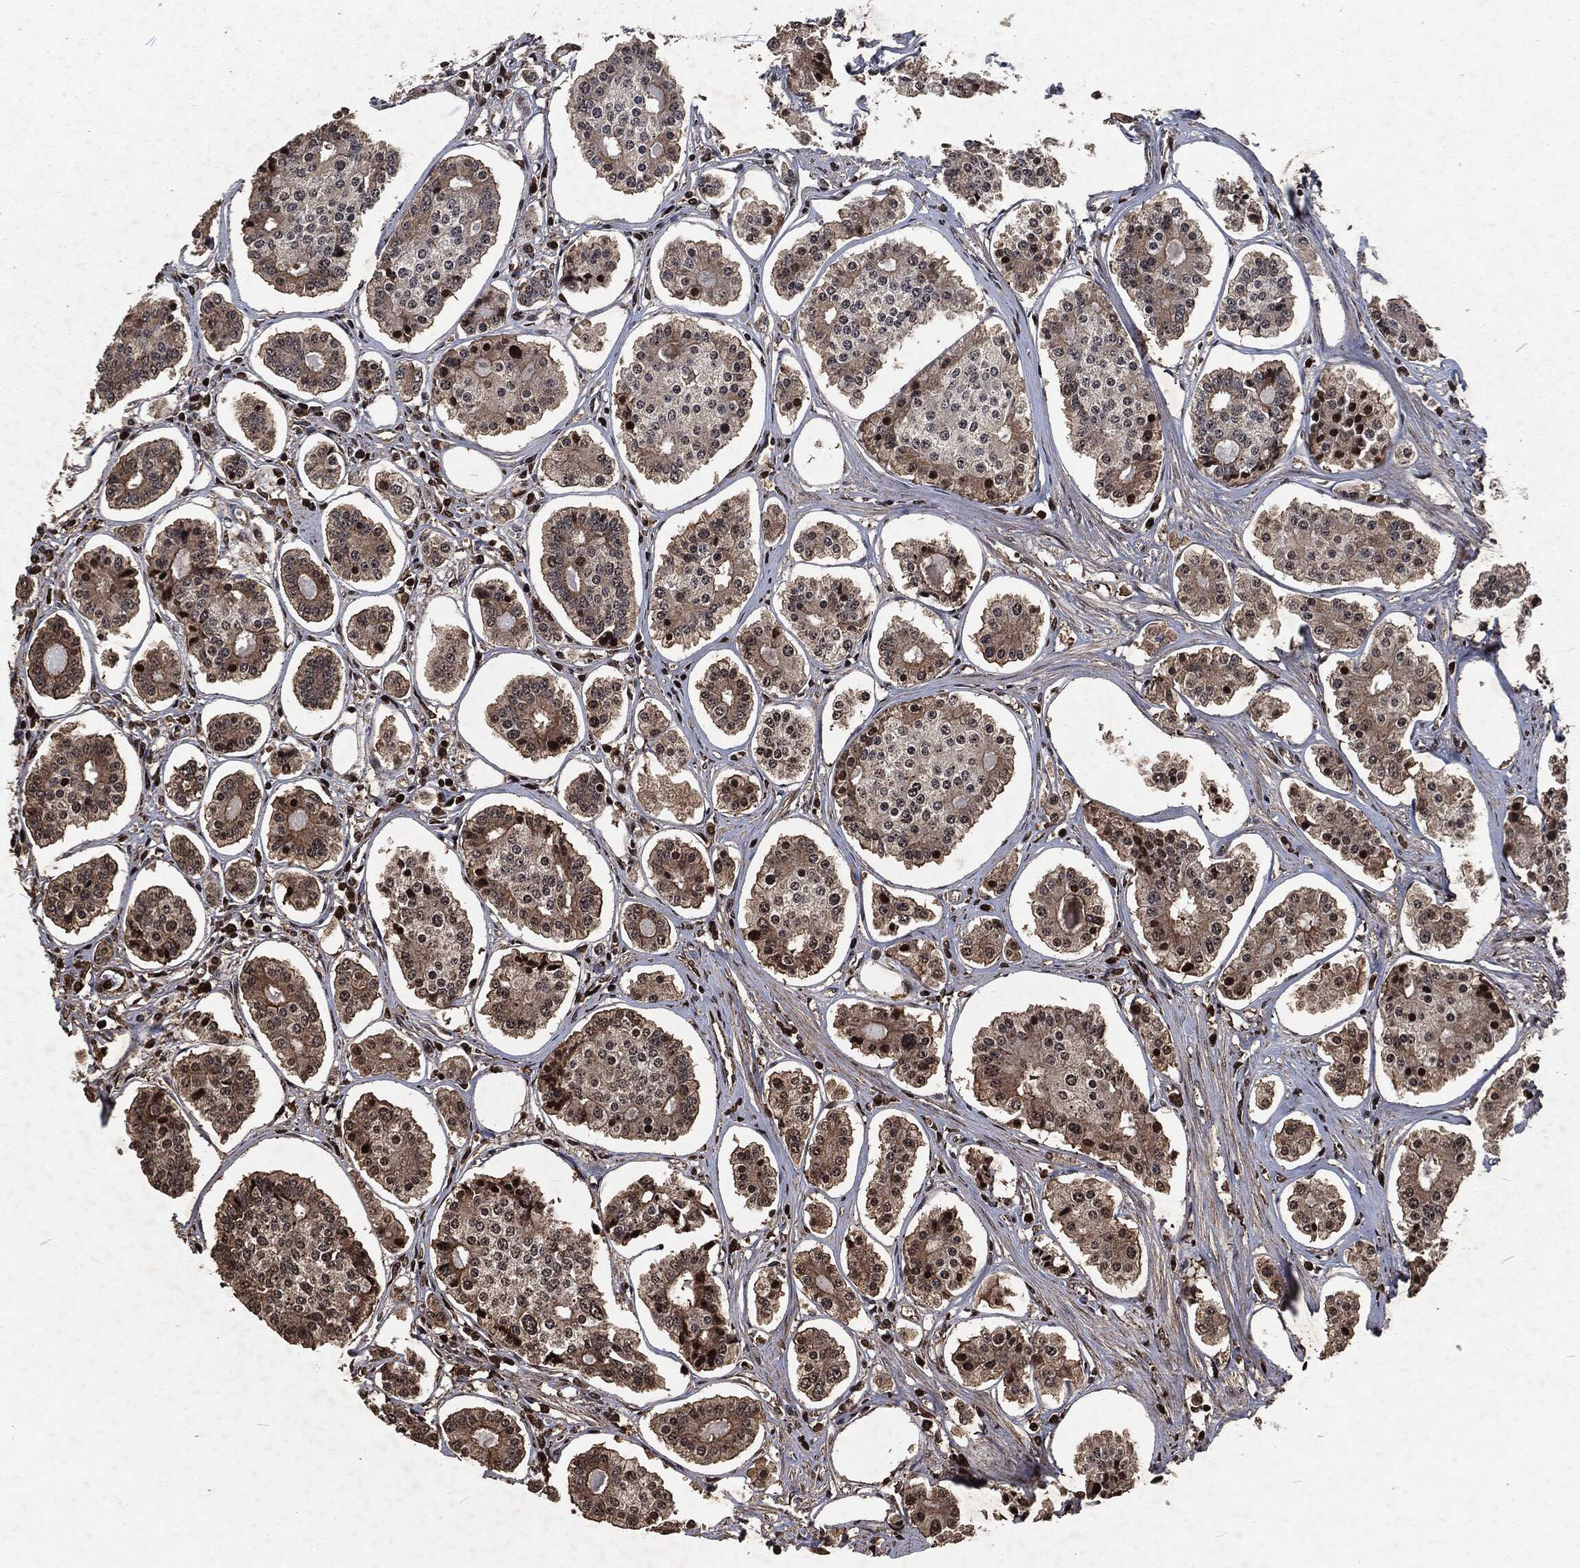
{"staining": {"intensity": "strong", "quantity": "<25%", "location": "nuclear"}, "tissue": "carcinoid", "cell_type": "Tumor cells", "image_type": "cancer", "snomed": [{"axis": "morphology", "description": "Carcinoid, malignant, NOS"}, {"axis": "topography", "description": "Small intestine"}], "caption": "Human carcinoid stained with a protein marker shows strong staining in tumor cells.", "gene": "SNAI1", "patient": {"sex": "female", "age": 65}}